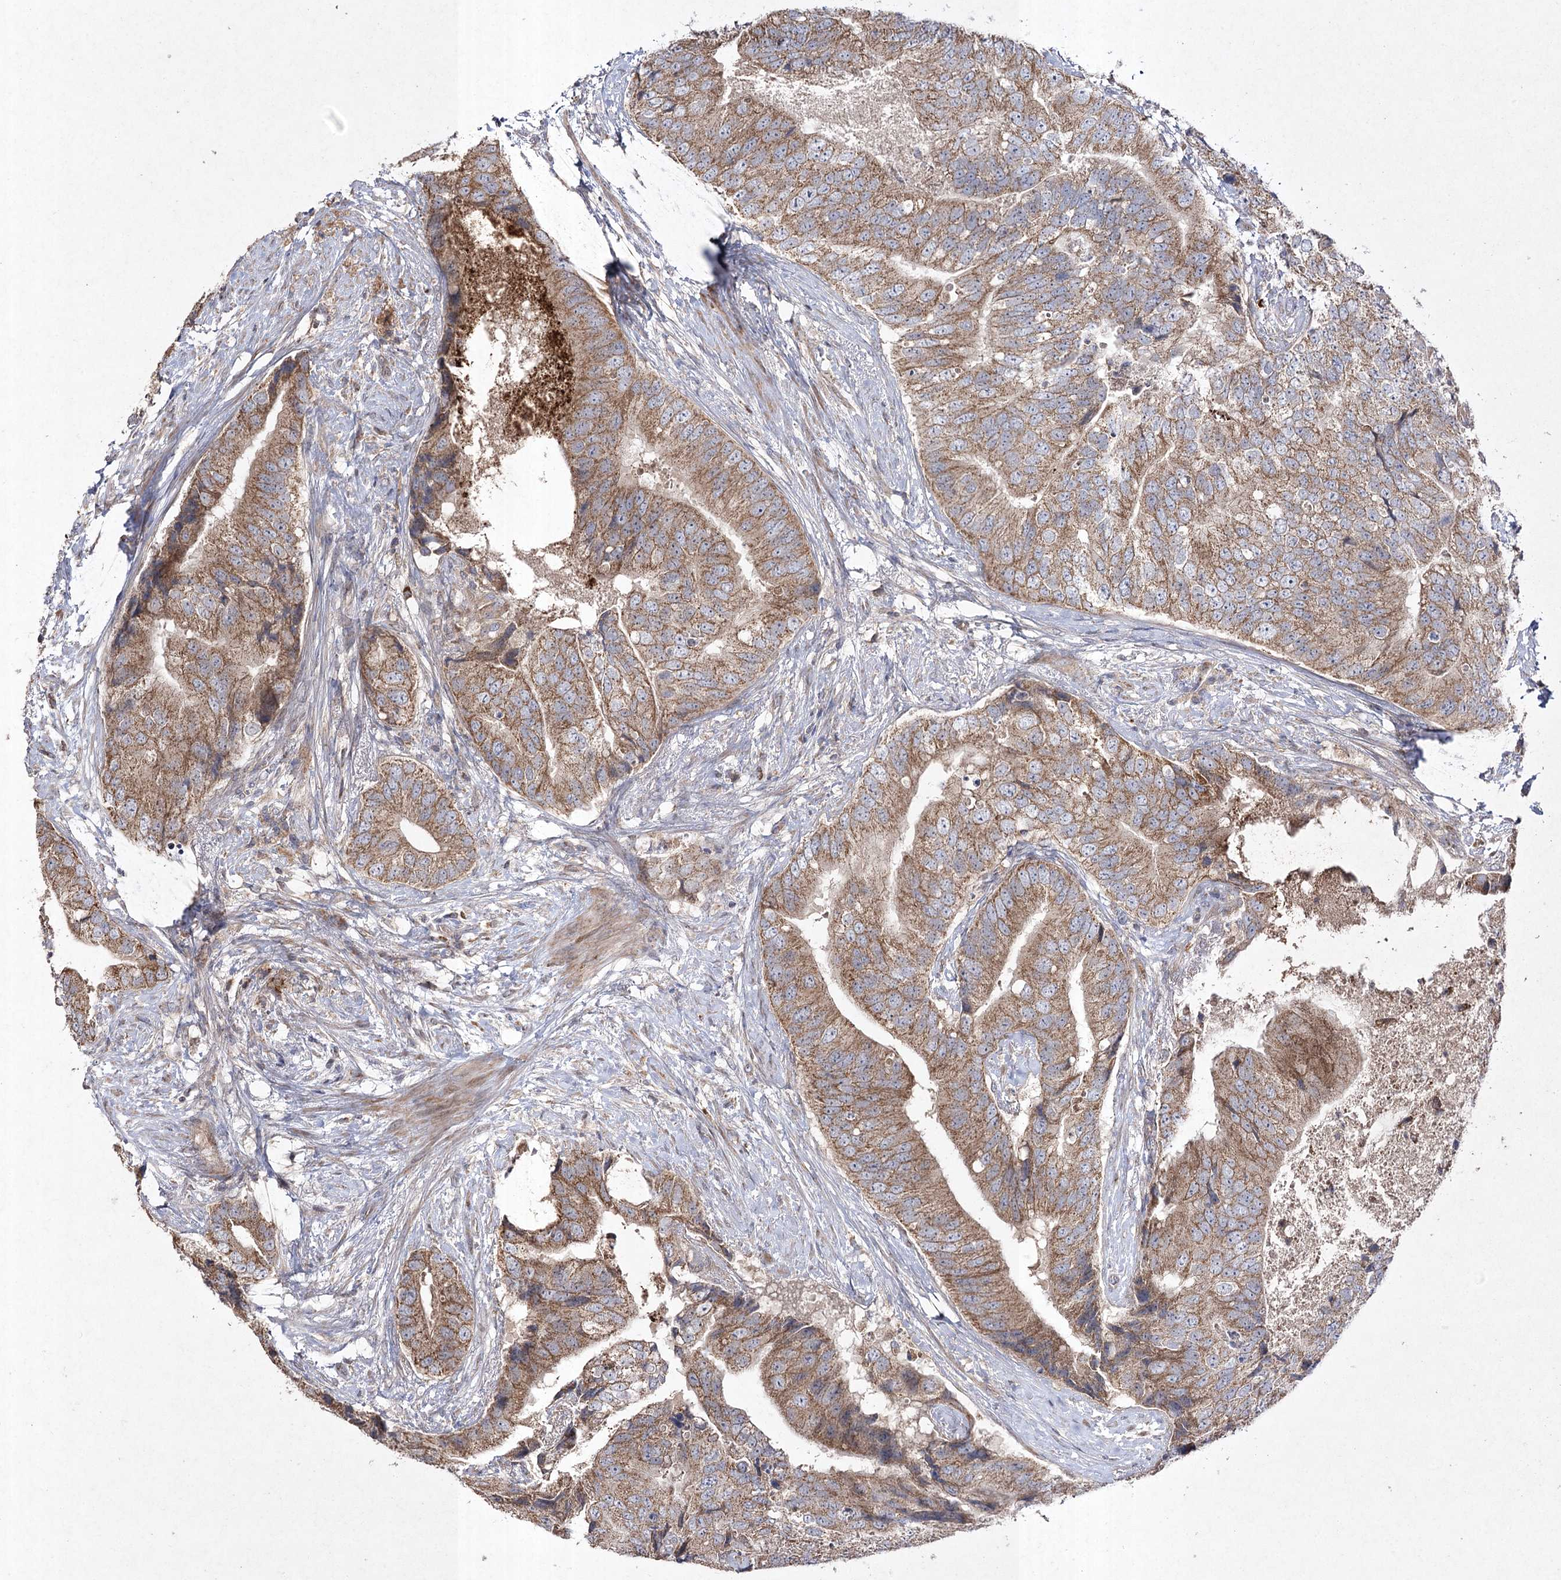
{"staining": {"intensity": "moderate", "quantity": ">75%", "location": "cytoplasmic/membranous"}, "tissue": "prostate cancer", "cell_type": "Tumor cells", "image_type": "cancer", "snomed": [{"axis": "morphology", "description": "Adenocarcinoma, High grade"}, {"axis": "topography", "description": "Prostate"}], "caption": "Tumor cells reveal medium levels of moderate cytoplasmic/membranous staining in about >75% of cells in prostate cancer (adenocarcinoma (high-grade)). (DAB (3,3'-diaminobenzidine) = brown stain, brightfield microscopy at high magnification).", "gene": "FANCL", "patient": {"sex": "male", "age": 70}}